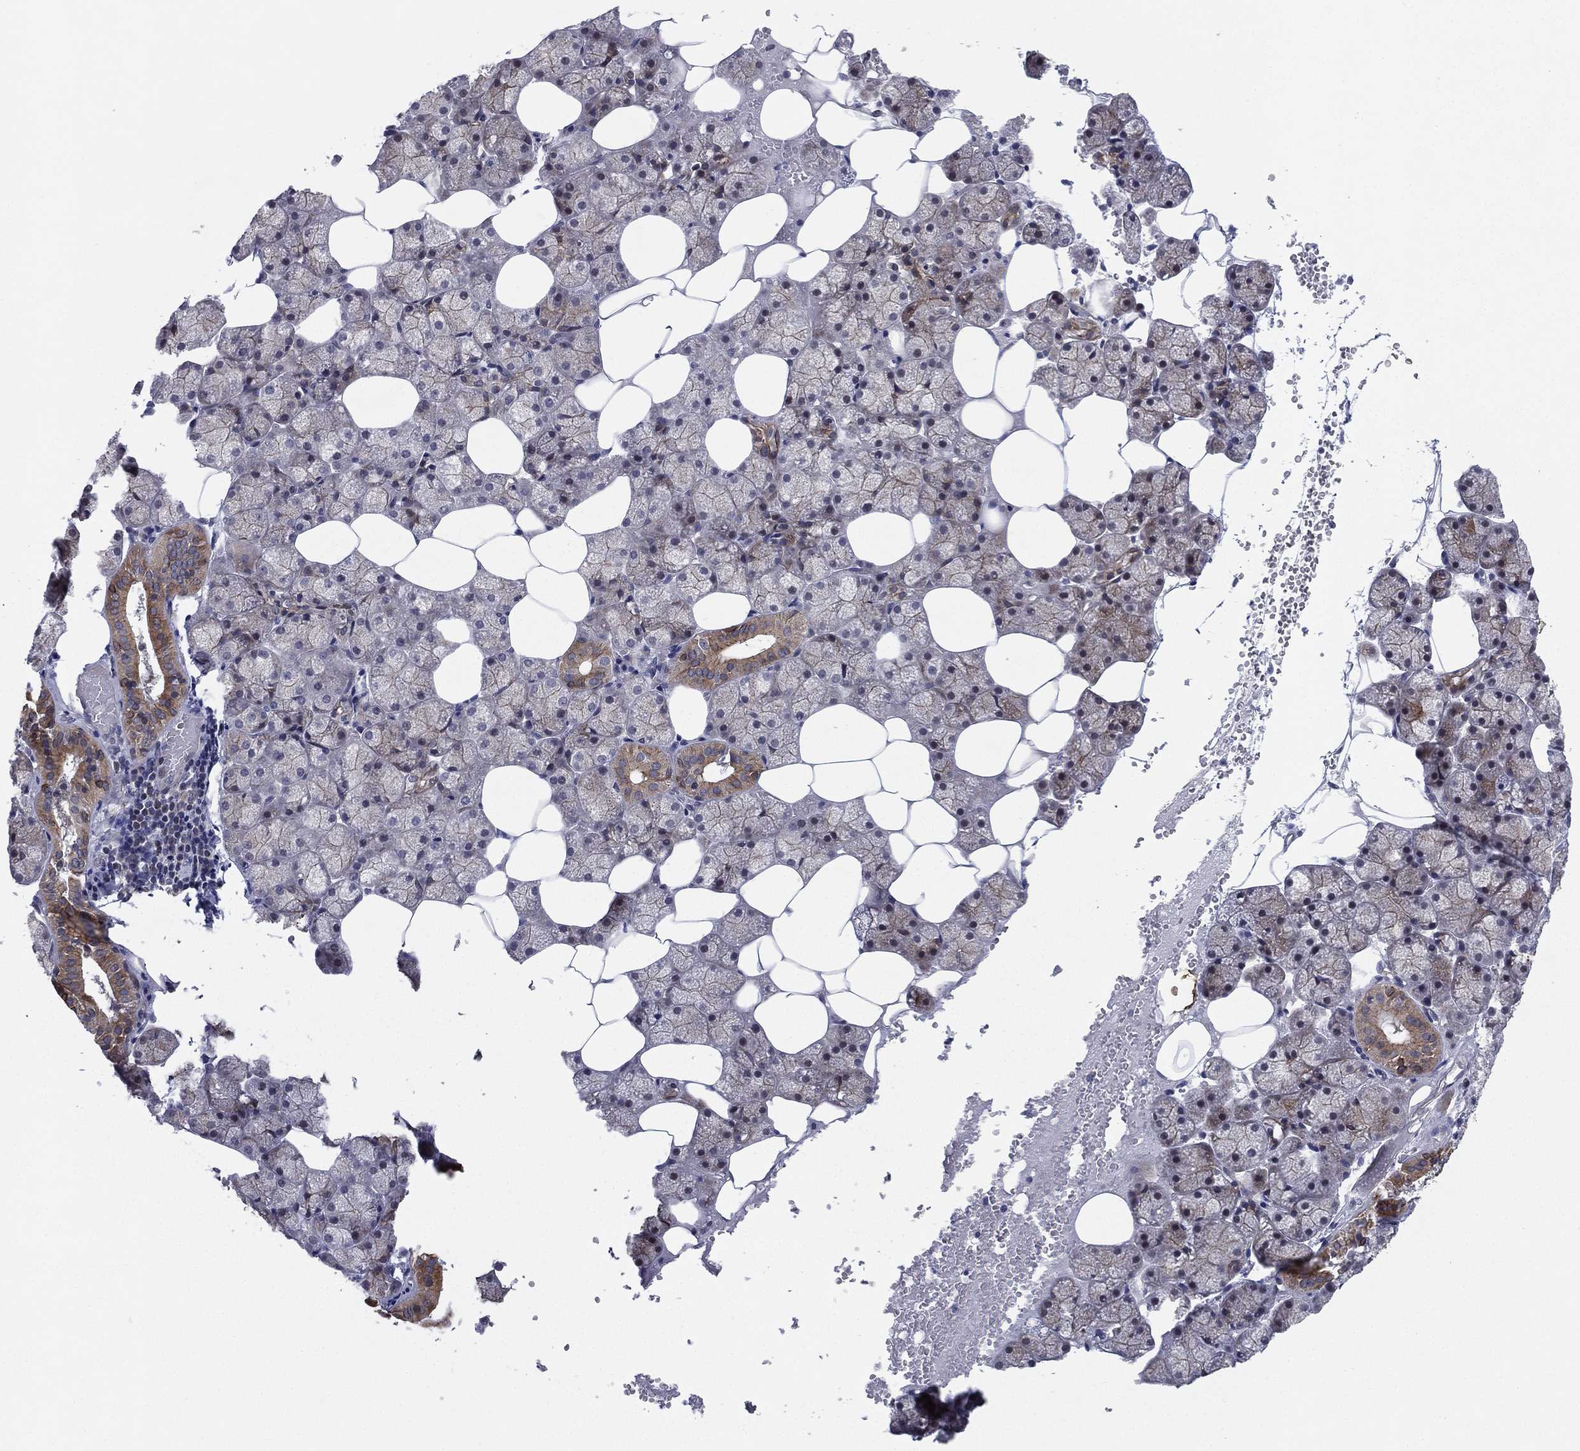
{"staining": {"intensity": "strong", "quantity": "<25%", "location": "cytoplasmic/membranous"}, "tissue": "salivary gland", "cell_type": "Glandular cells", "image_type": "normal", "snomed": [{"axis": "morphology", "description": "Normal tissue, NOS"}, {"axis": "topography", "description": "Salivary gland"}], "caption": "Immunohistochemistry (IHC) image of normal salivary gland: human salivary gland stained using immunohistochemistry demonstrates medium levels of strong protein expression localized specifically in the cytoplasmic/membranous of glandular cells, appearing as a cytoplasmic/membranous brown color.", "gene": "KAT14", "patient": {"sex": "male", "age": 38}}